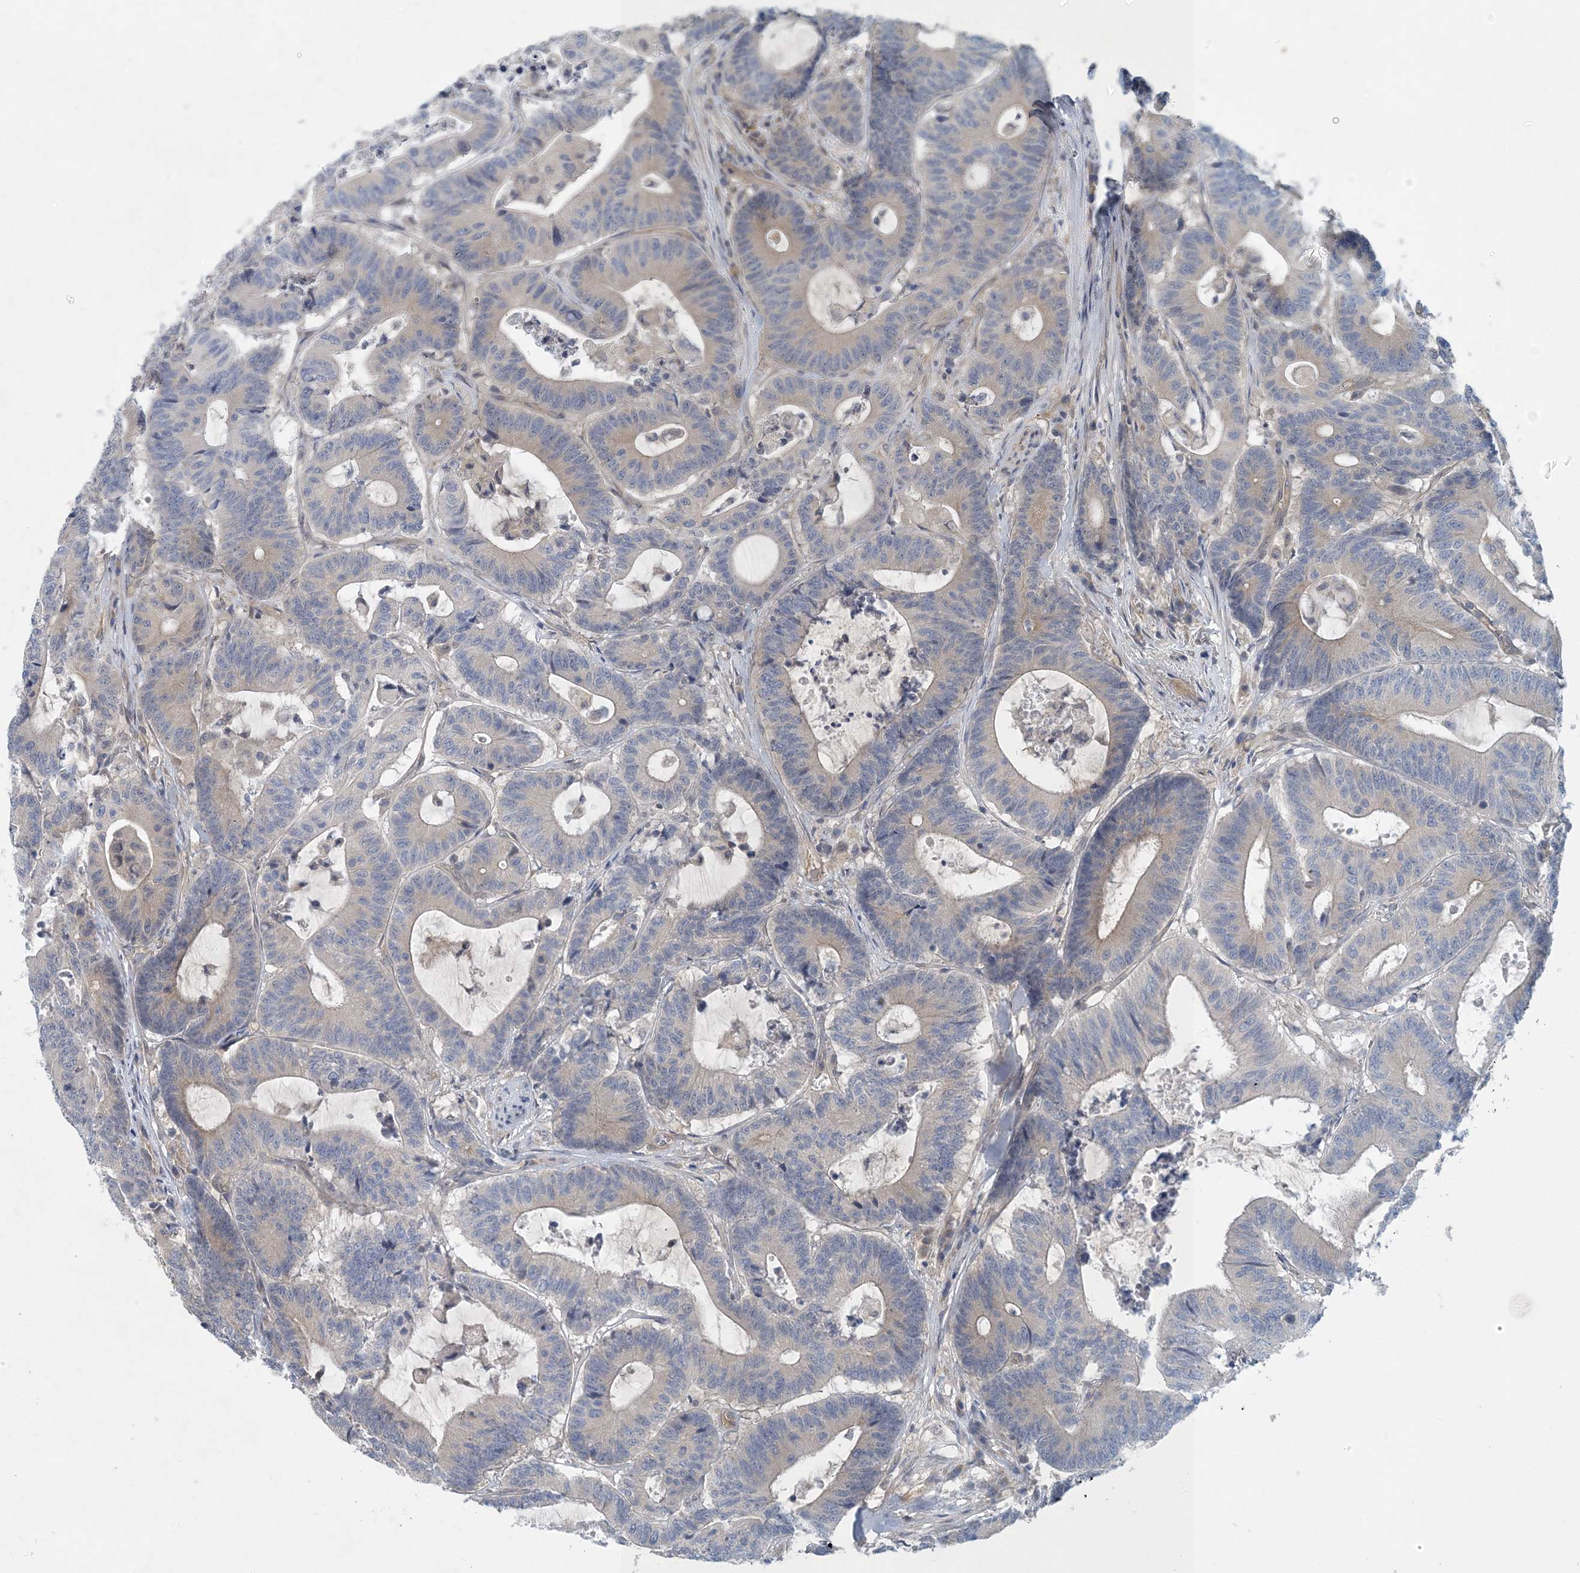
{"staining": {"intensity": "weak", "quantity": "<25%", "location": "cytoplasmic/membranous"}, "tissue": "colorectal cancer", "cell_type": "Tumor cells", "image_type": "cancer", "snomed": [{"axis": "morphology", "description": "Adenocarcinoma, NOS"}, {"axis": "topography", "description": "Colon"}], "caption": "Tumor cells show no significant expression in colorectal cancer (adenocarcinoma).", "gene": "HIKESHI", "patient": {"sex": "female", "age": 84}}